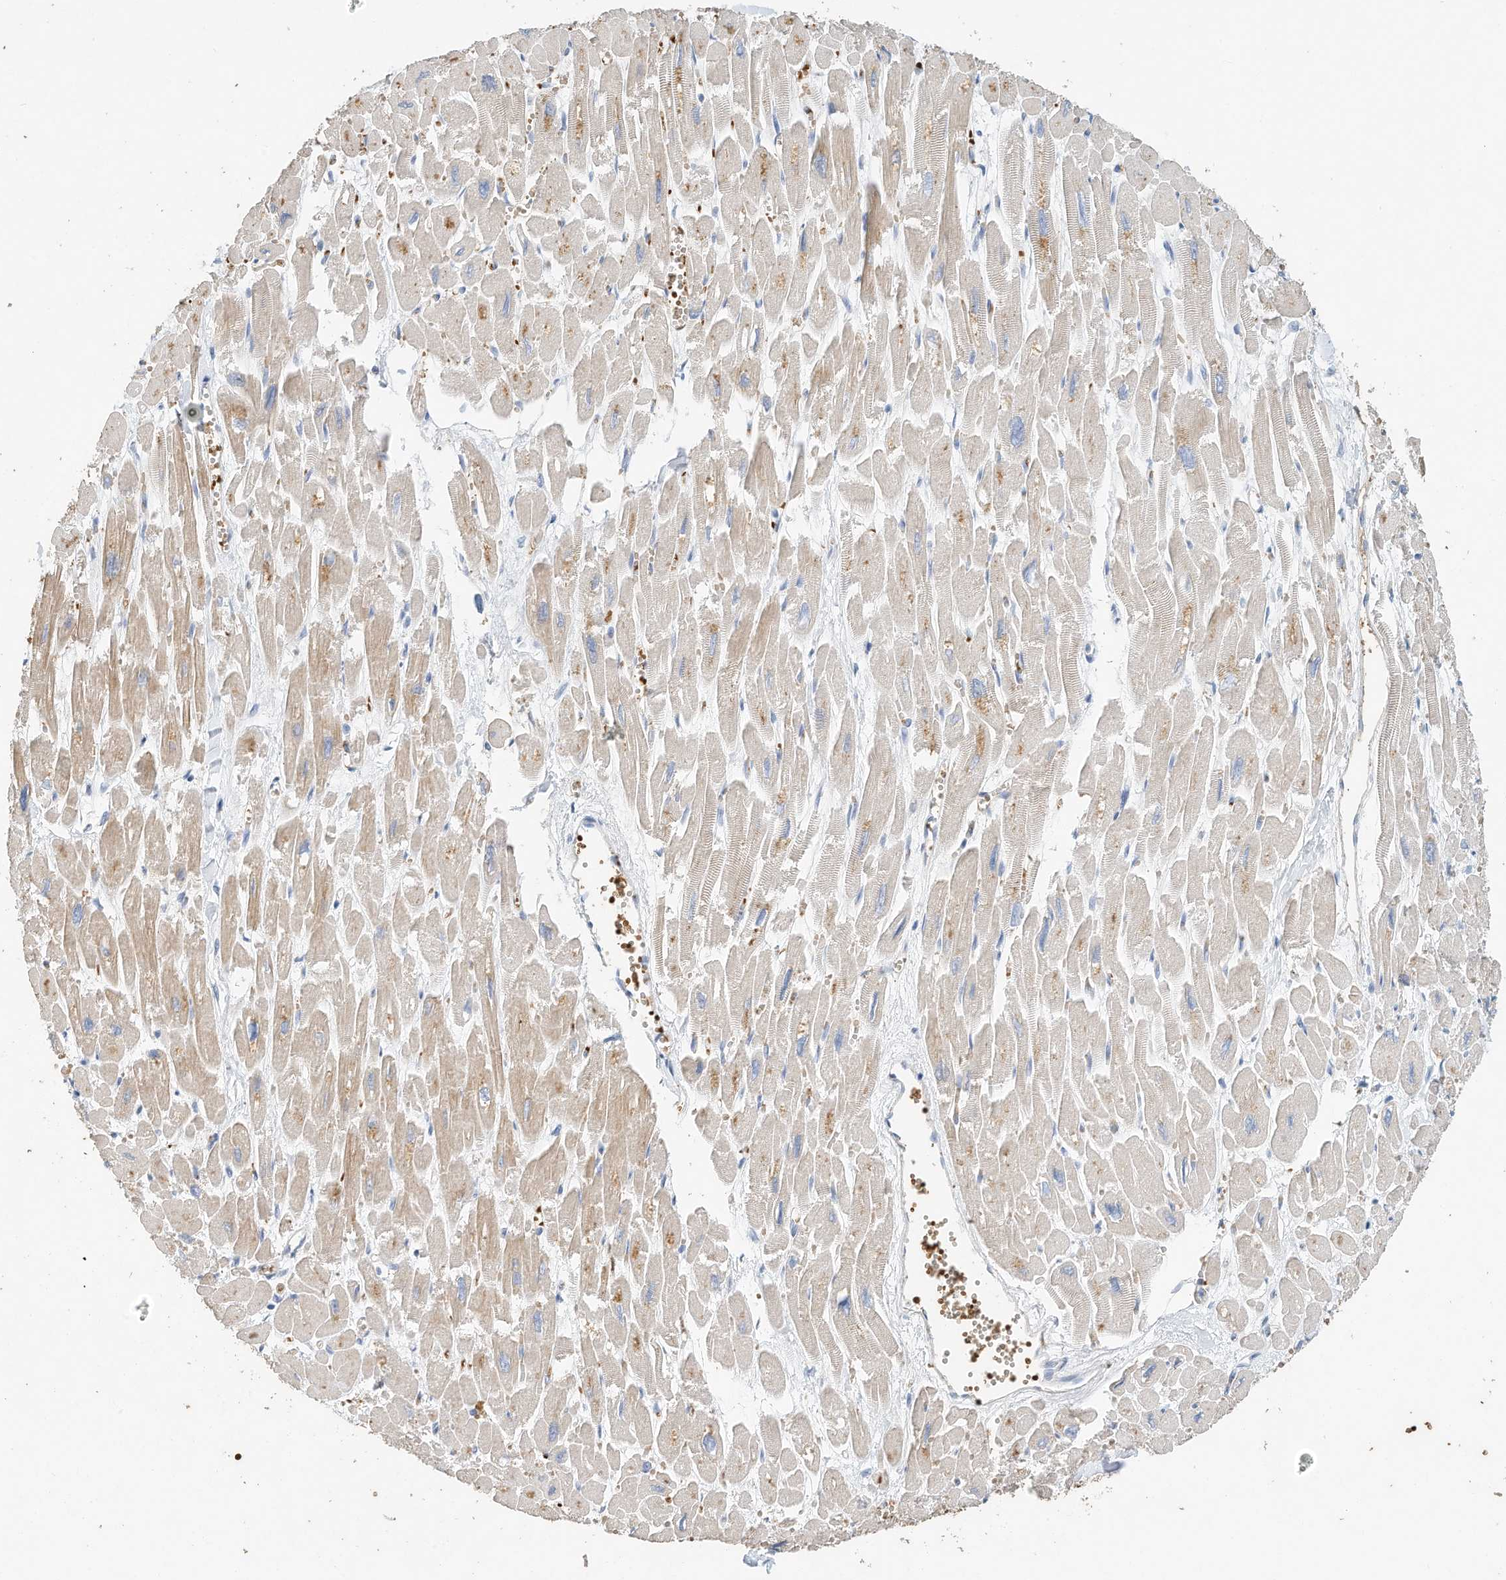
{"staining": {"intensity": "weak", "quantity": "25%-75%", "location": "cytoplasmic/membranous"}, "tissue": "heart muscle", "cell_type": "Cardiomyocytes", "image_type": "normal", "snomed": [{"axis": "morphology", "description": "Normal tissue, NOS"}, {"axis": "topography", "description": "Heart"}], "caption": "DAB immunohistochemical staining of unremarkable human heart muscle reveals weak cytoplasmic/membranous protein staining in approximately 25%-75% of cardiomyocytes.", "gene": "RCAN3", "patient": {"sex": "male", "age": 54}}